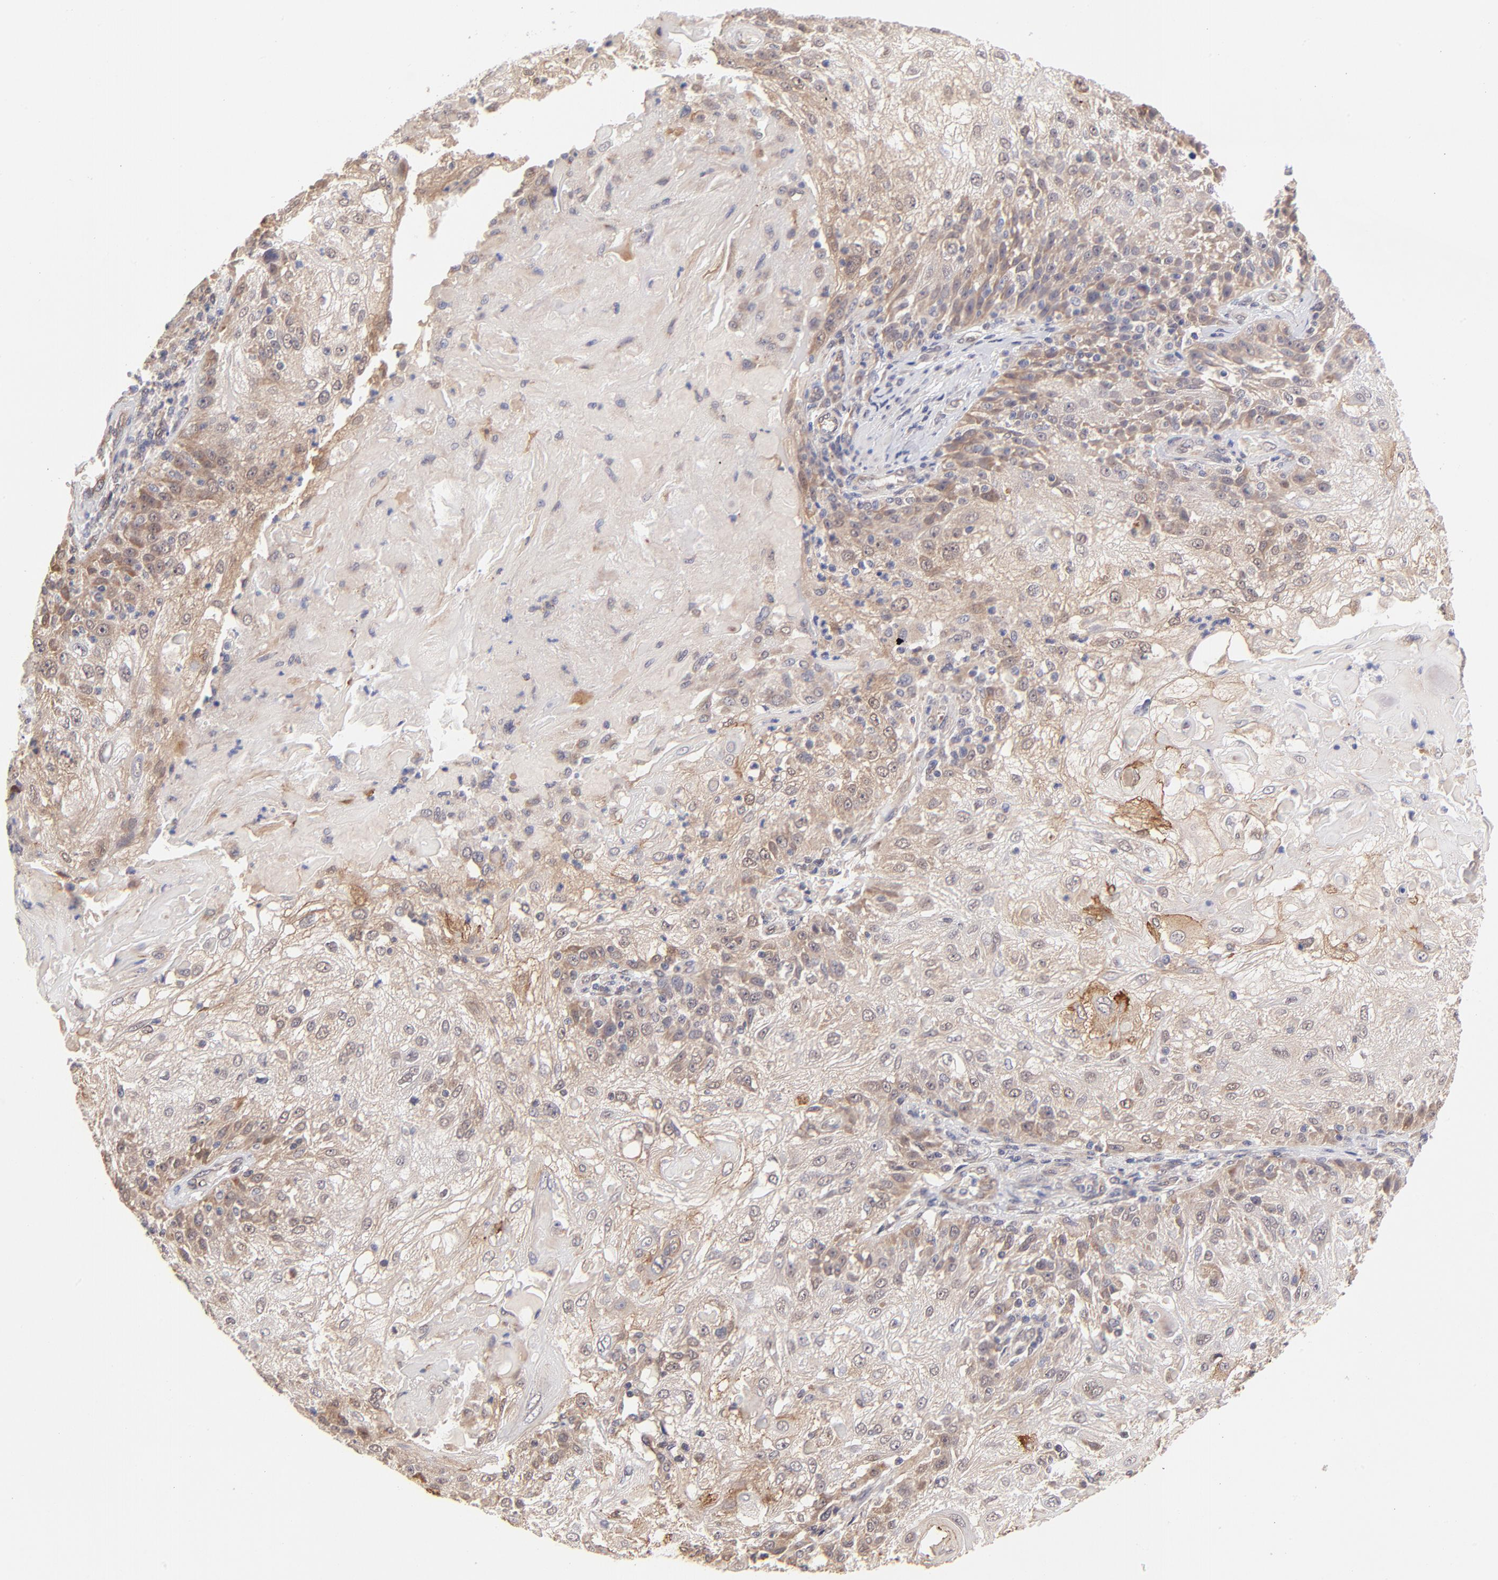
{"staining": {"intensity": "moderate", "quantity": "25%-75%", "location": "cytoplasmic/membranous"}, "tissue": "skin cancer", "cell_type": "Tumor cells", "image_type": "cancer", "snomed": [{"axis": "morphology", "description": "Normal tissue, NOS"}, {"axis": "morphology", "description": "Squamous cell carcinoma, NOS"}, {"axis": "topography", "description": "Skin"}], "caption": "Moderate cytoplasmic/membranous expression is seen in about 25%-75% of tumor cells in skin squamous cell carcinoma.", "gene": "UBE2H", "patient": {"sex": "female", "age": 83}}